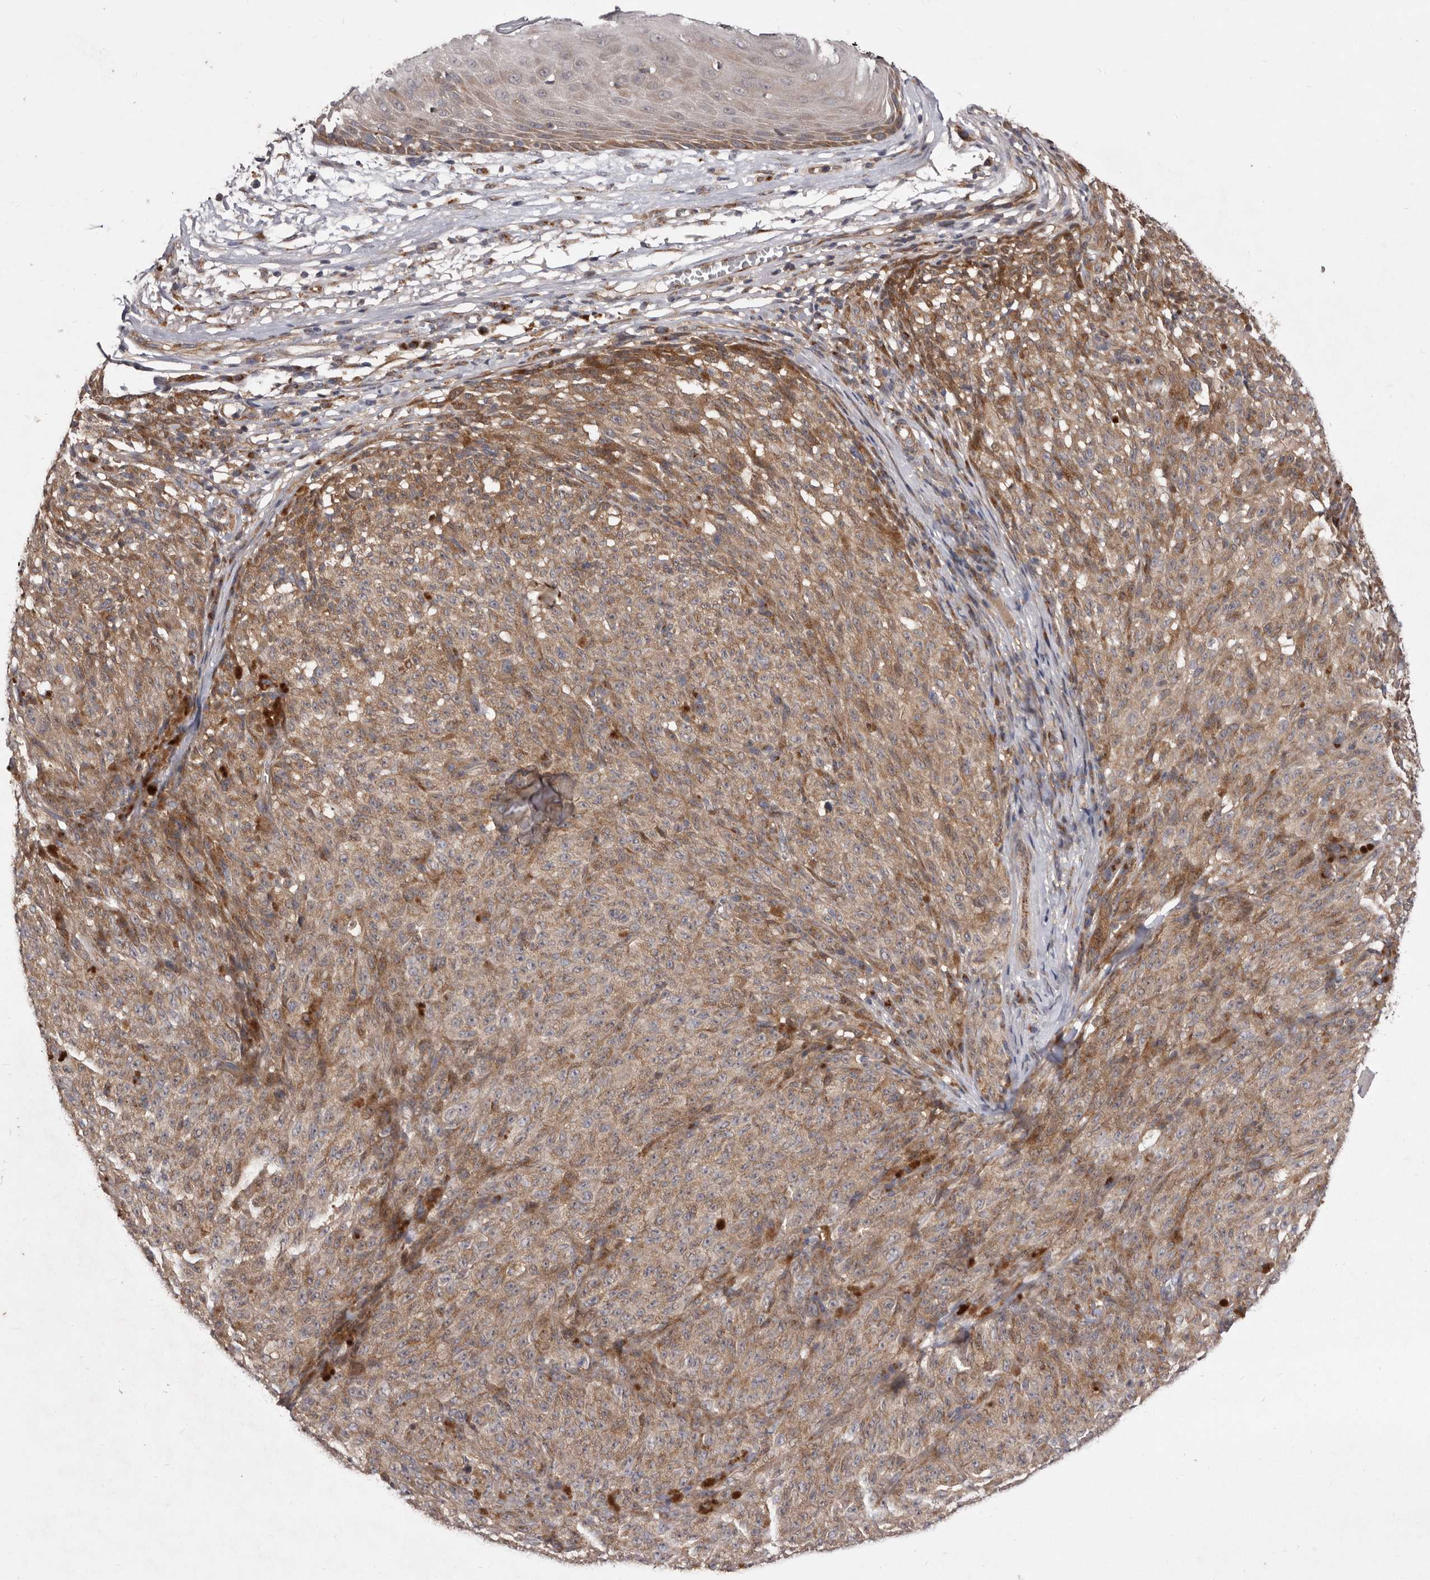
{"staining": {"intensity": "weak", "quantity": ">75%", "location": "cytoplasmic/membranous"}, "tissue": "melanoma", "cell_type": "Tumor cells", "image_type": "cancer", "snomed": [{"axis": "morphology", "description": "Malignant melanoma, NOS"}, {"axis": "topography", "description": "Skin"}], "caption": "This image shows immunohistochemistry staining of human malignant melanoma, with low weak cytoplasmic/membranous expression in about >75% of tumor cells.", "gene": "FLAD1", "patient": {"sex": "female", "age": 82}}